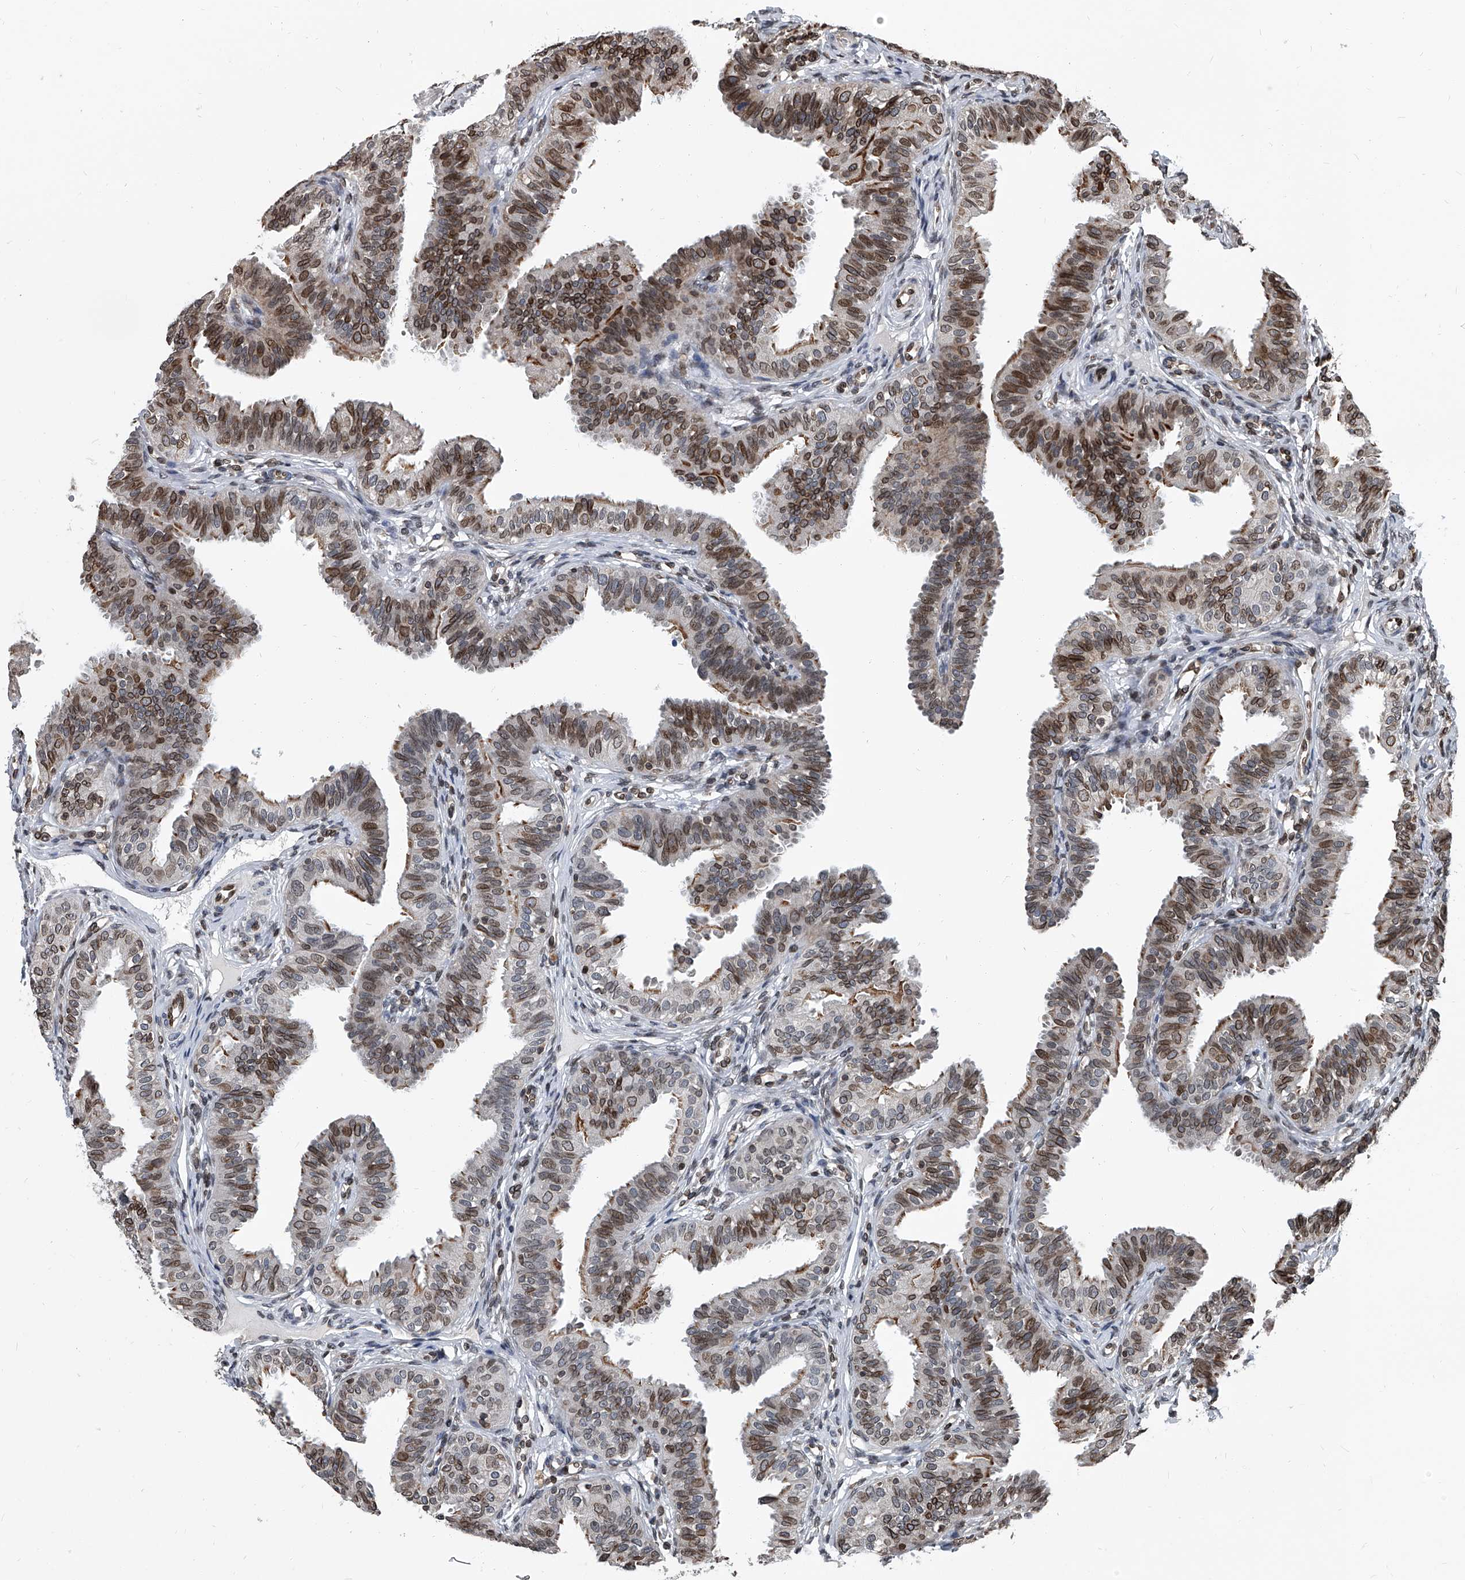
{"staining": {"intensity": "moderate", "quantity": ">75%", "location": "cytoplasmic/membranous,nuclear"}, "tissue": "fallopian tube", "cell_type": "Glandular cells", "image_type": "normal", "snomed": [{"axis": "morphology", "description": "Normal tissue, NOS"}, {"axis": "topography", "description": "Fallopian tube"}], "caption": "Unremarkable fallopian tube shows moderate cytoplasmic/membranous,nuclear positivity in approximately >75% of glandular cells.", "gene": "PHF20", "patient": {"sex": "female", "age": 35}}